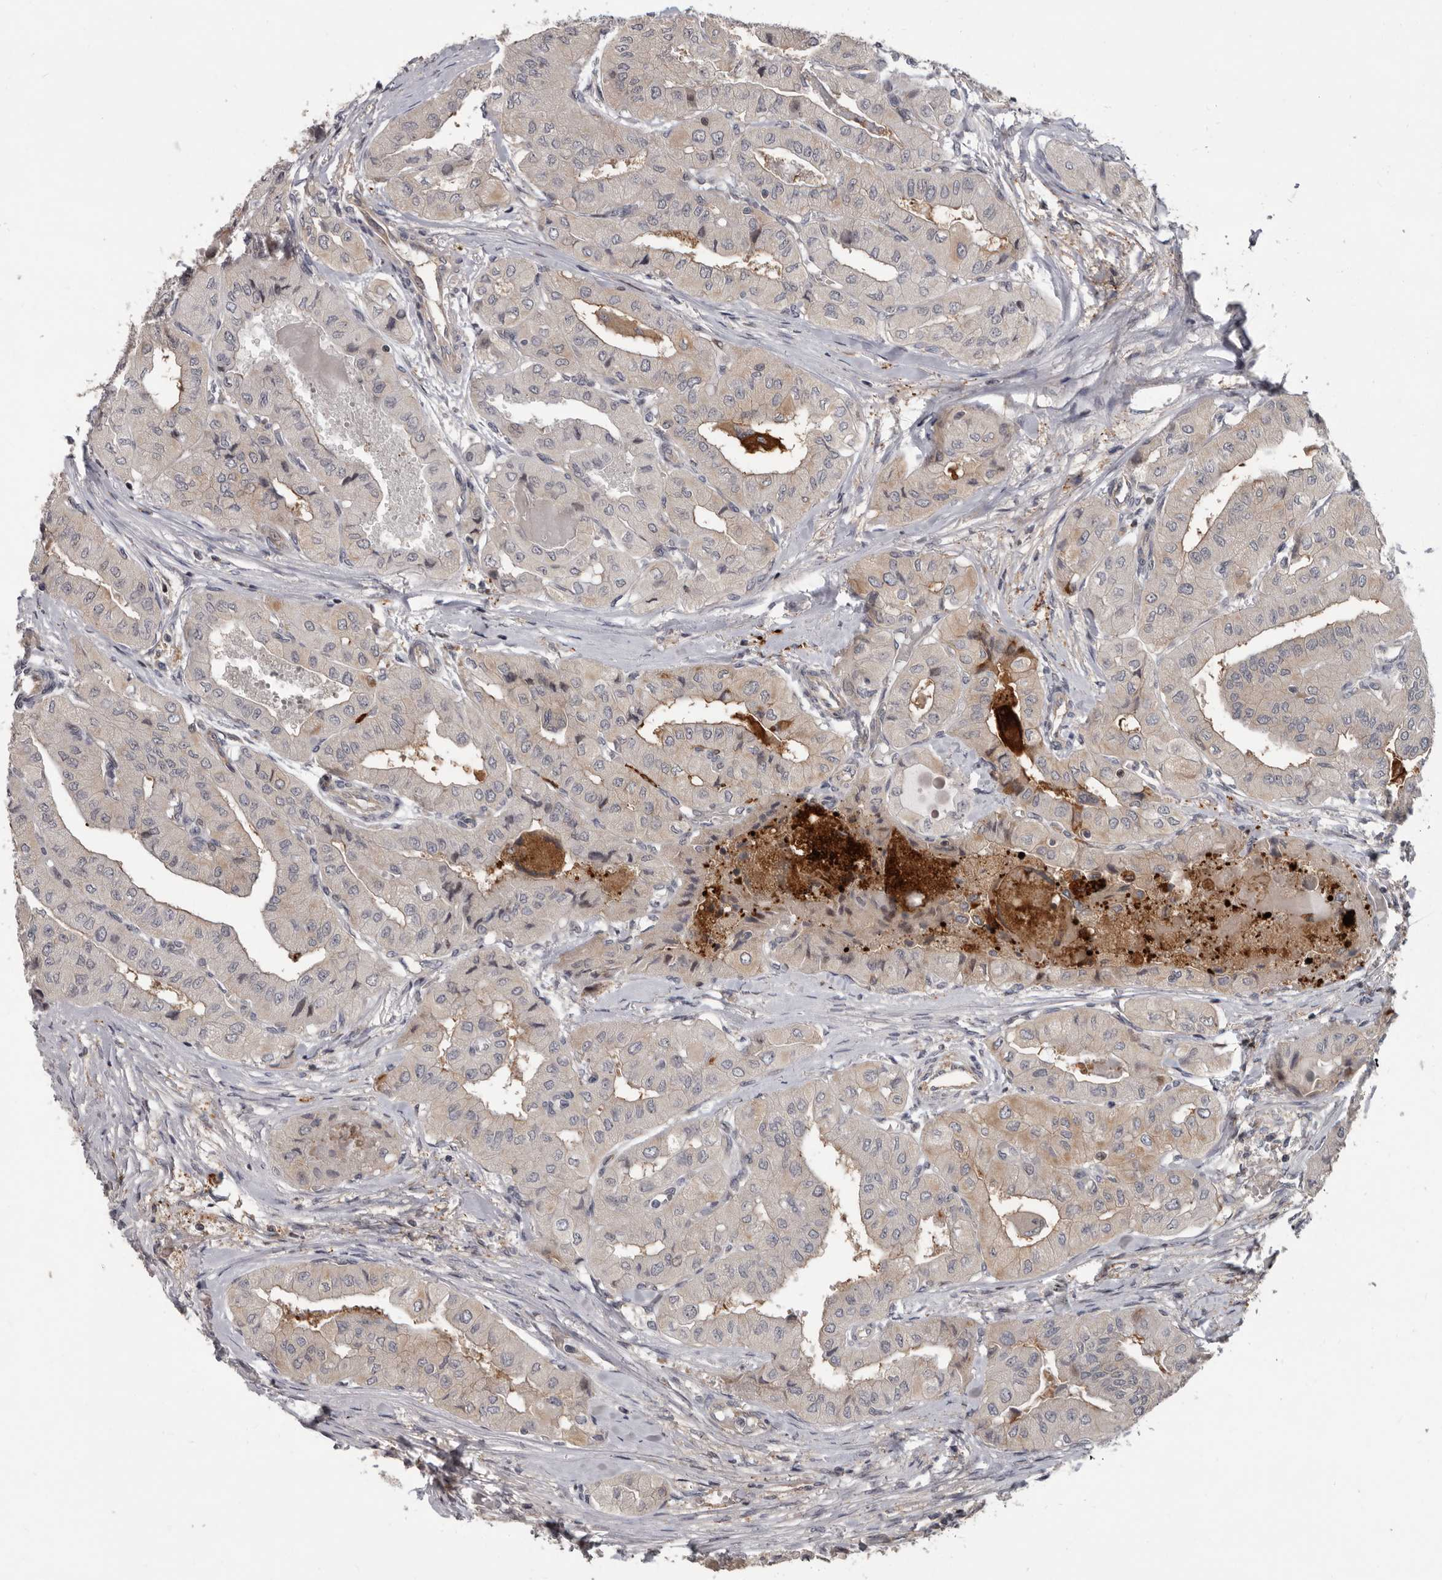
{"staining": {"intensity": "weak", "quantity": "<25%", "location": "cytoplasmic/membranous"}, "tissue": "thyroid cancer", "cell_type": "Tumor cells", "image_type": "cancer", "snomed": [{"axis": "morphology", "description": "Papillary adenocarcinoma, NOS"}, {"axis": "topography", "description": "Thyroid gland"}], "caption": "Tumor cells are negative for protein expression in human thyroid papillary adenocarcinoma.", "gene": "FGFR4", "patient": {"sex": "female", "age": 59}}